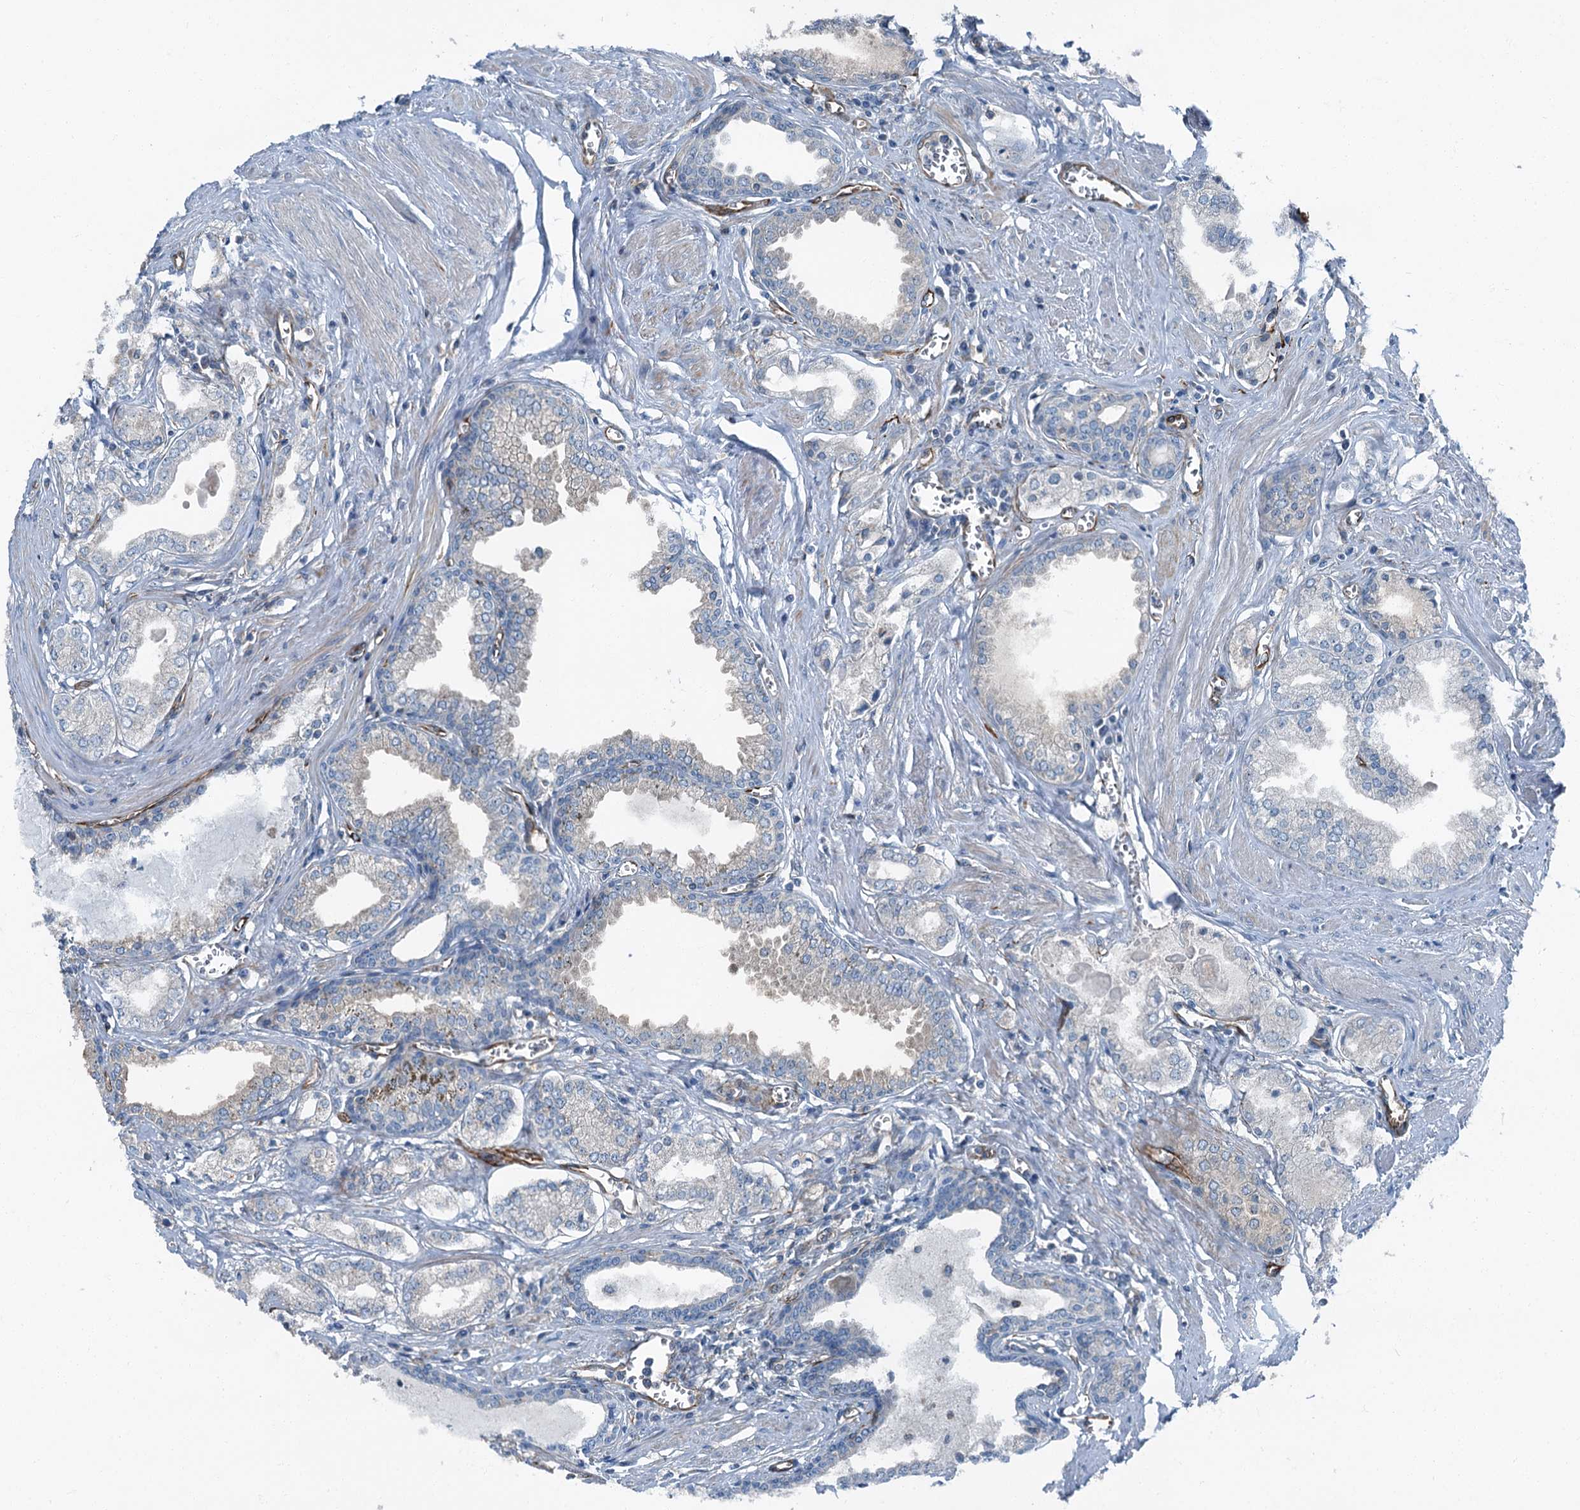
{"staining": {"intensity": "negative", "quantity": "none", "location": "none"}, "tissue": "prostate cancer", "cell_type": "Tumor cells", "image_type": "cancer", "snomed": [{"axis": "morphology", "description": "Adenocarcinoma, Low grade"}, {"axis": "topography", "description": "Prostate"}], "caption": "Histopathology image shows no significant protein staining in tumor cells of prostate cancer (adenocarcinoma (low-grade)).", "gene": "AXL", "patient": {"sex": "male", "age": 60}}